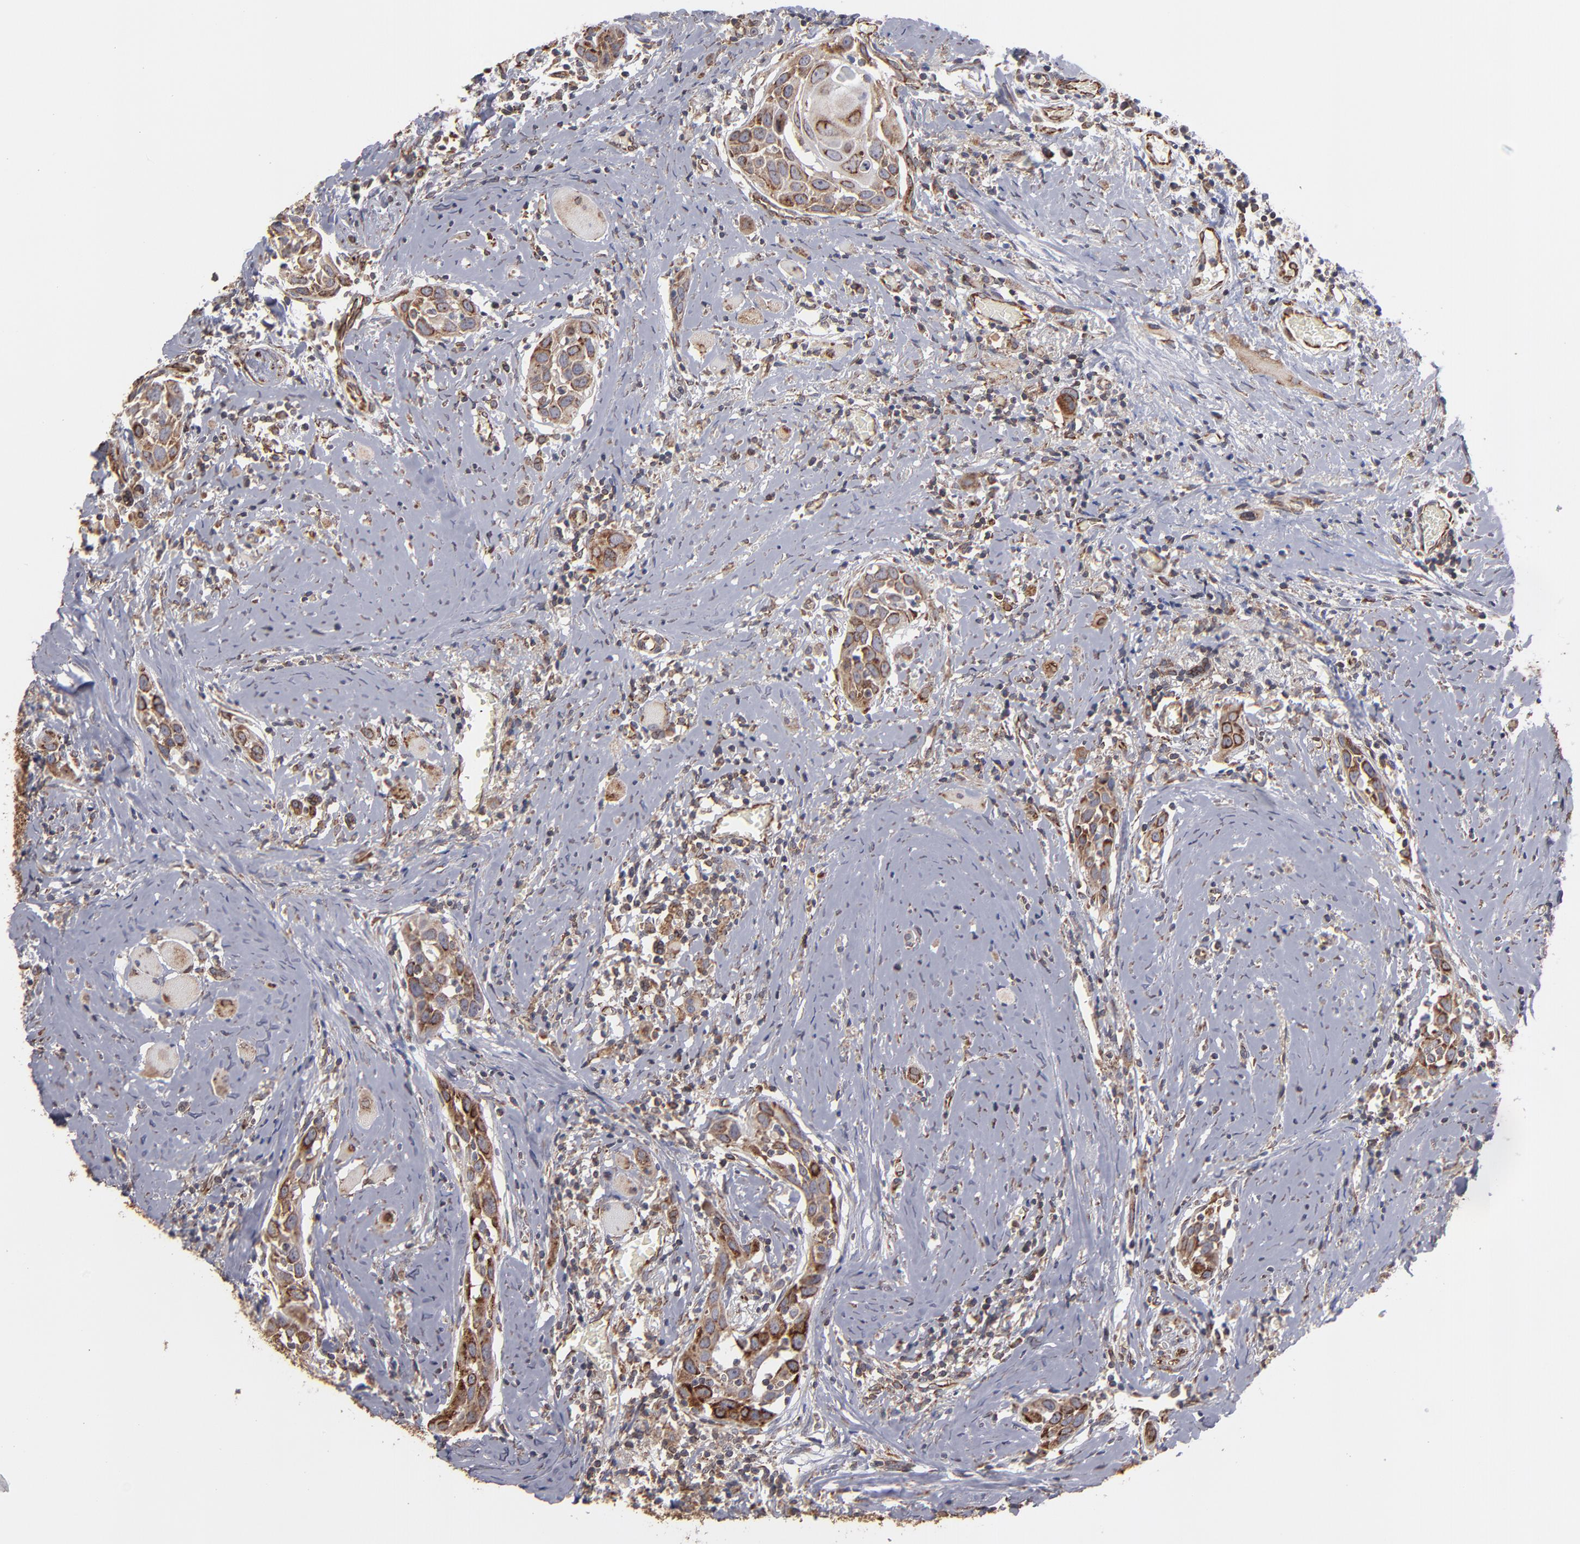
{"staining": {"intensity": "moderate", "quantity": ">75%", "location": "cytoplasmic/membranous"}, "tissue": "head and neck cancer", "cell_type": "Tumor cells", "image_type": "cancer", "snomed": [{"axis": "morphology", "description": "Squamous cell carcinoma, NOS"}, {"axis": "topography", "description": "Oral tissue"}, {"axis": "topography", "description": "Head-Neck"}], "caption": "Immunohistochemistry (IHC) image of human squamous cell carcinoma (head and neck) stained for a protein (brown), which displays medium levels of moderate cytoplasmic/membranous expression in about >75% of tumor cells.", "gene": "KTN1", "patient": {"sex": "female", "age": 50}}